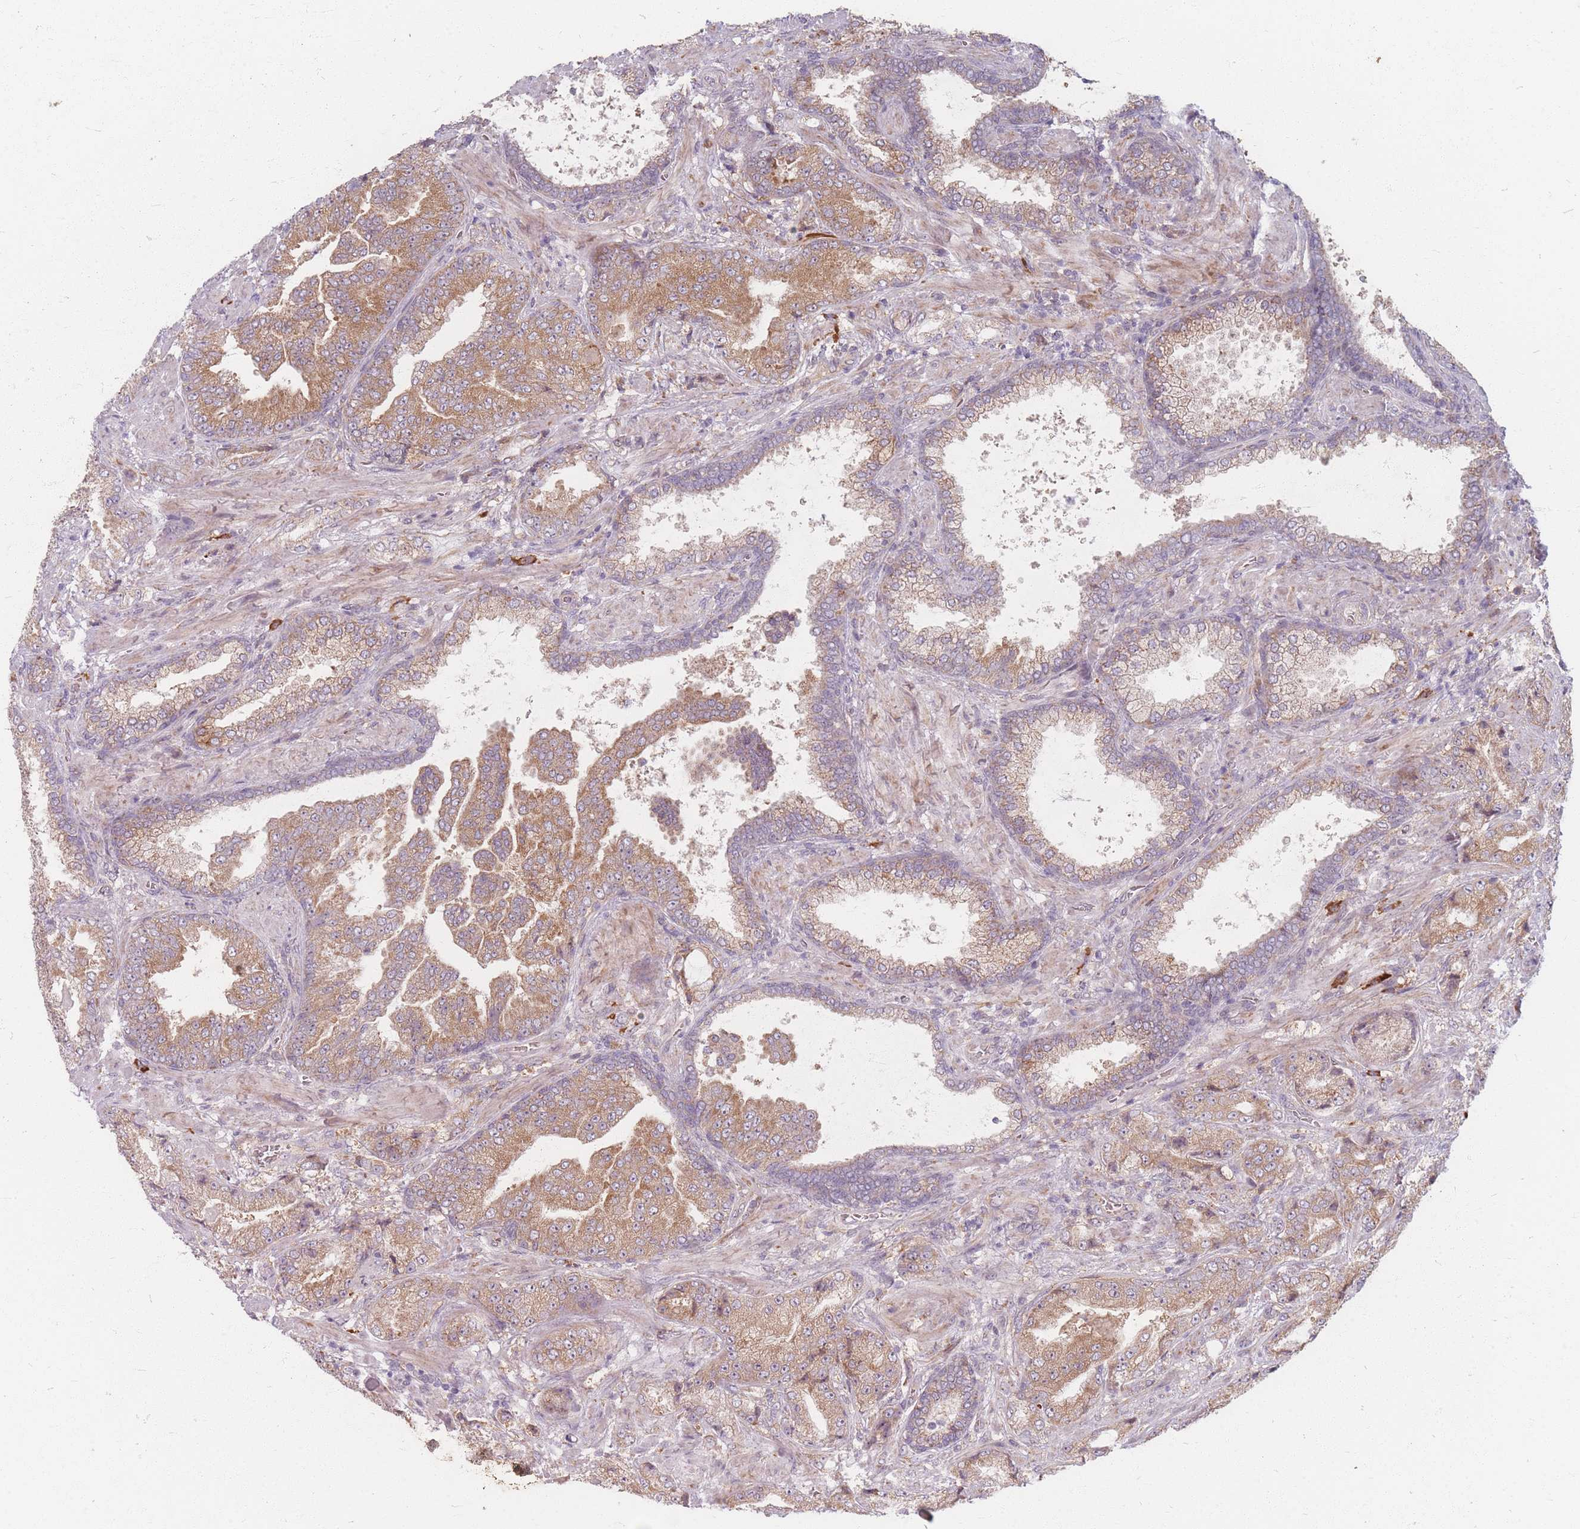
{"staining": {"intensity": "moderate", "quantity": ">75%", "location": "cytoplasmic/membranous"}, "tissue": "prostate cancer", "cell_type": "Tumor cells", "image_type": "cancer", "snomed": [{"axis": "morphology", "description": "Adenocarcinoma, High grade"}, {"axis": "topography", "description": "Prostate"}], "caption": "Immunohistochemistry (IHC) of prostate adenocarcinoma (high-grade) shows medium levels of moderate cytoplasmic/membranous expression in approximately >75% of tumor cells.", "gene": "SMIM14", "patient": {"sex": "male", "age": 68}}